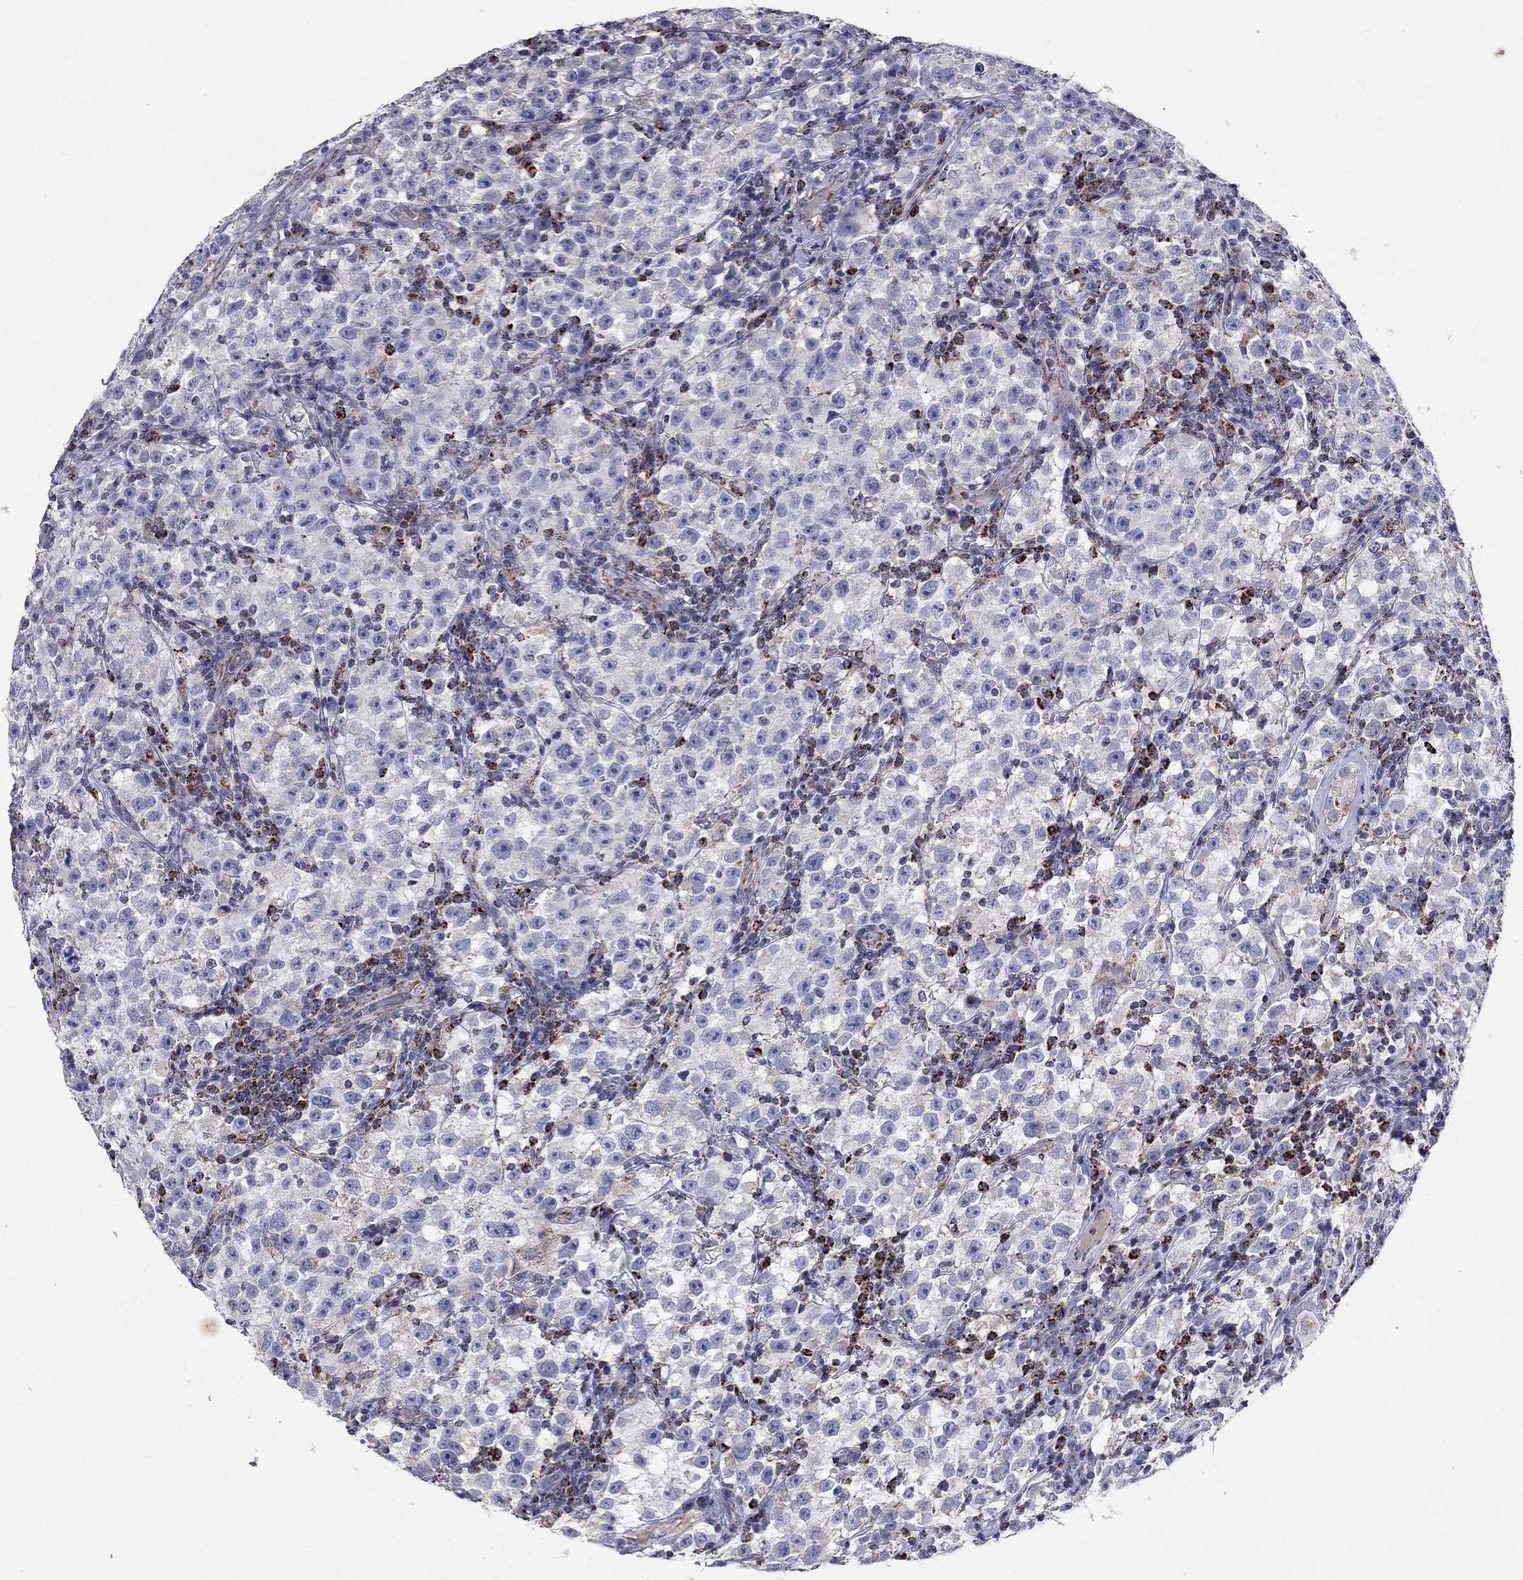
{"staining": {"intensity": "negative", "quantity": "none", "location": "none"}, "tissue": "testis cancer", "cell_type": "Tumor cells", "image_type": "cancer", "snomed": [{"axis": "morphology", "description": "Seminoma, NOS"}, {"axis": "topography", "description": "Testis"}], "caption": "There is no significant staining in tumor cells of testis cancer.", "gene": "SLC4A10", "patient": {"sex": "male", "age": 22}}